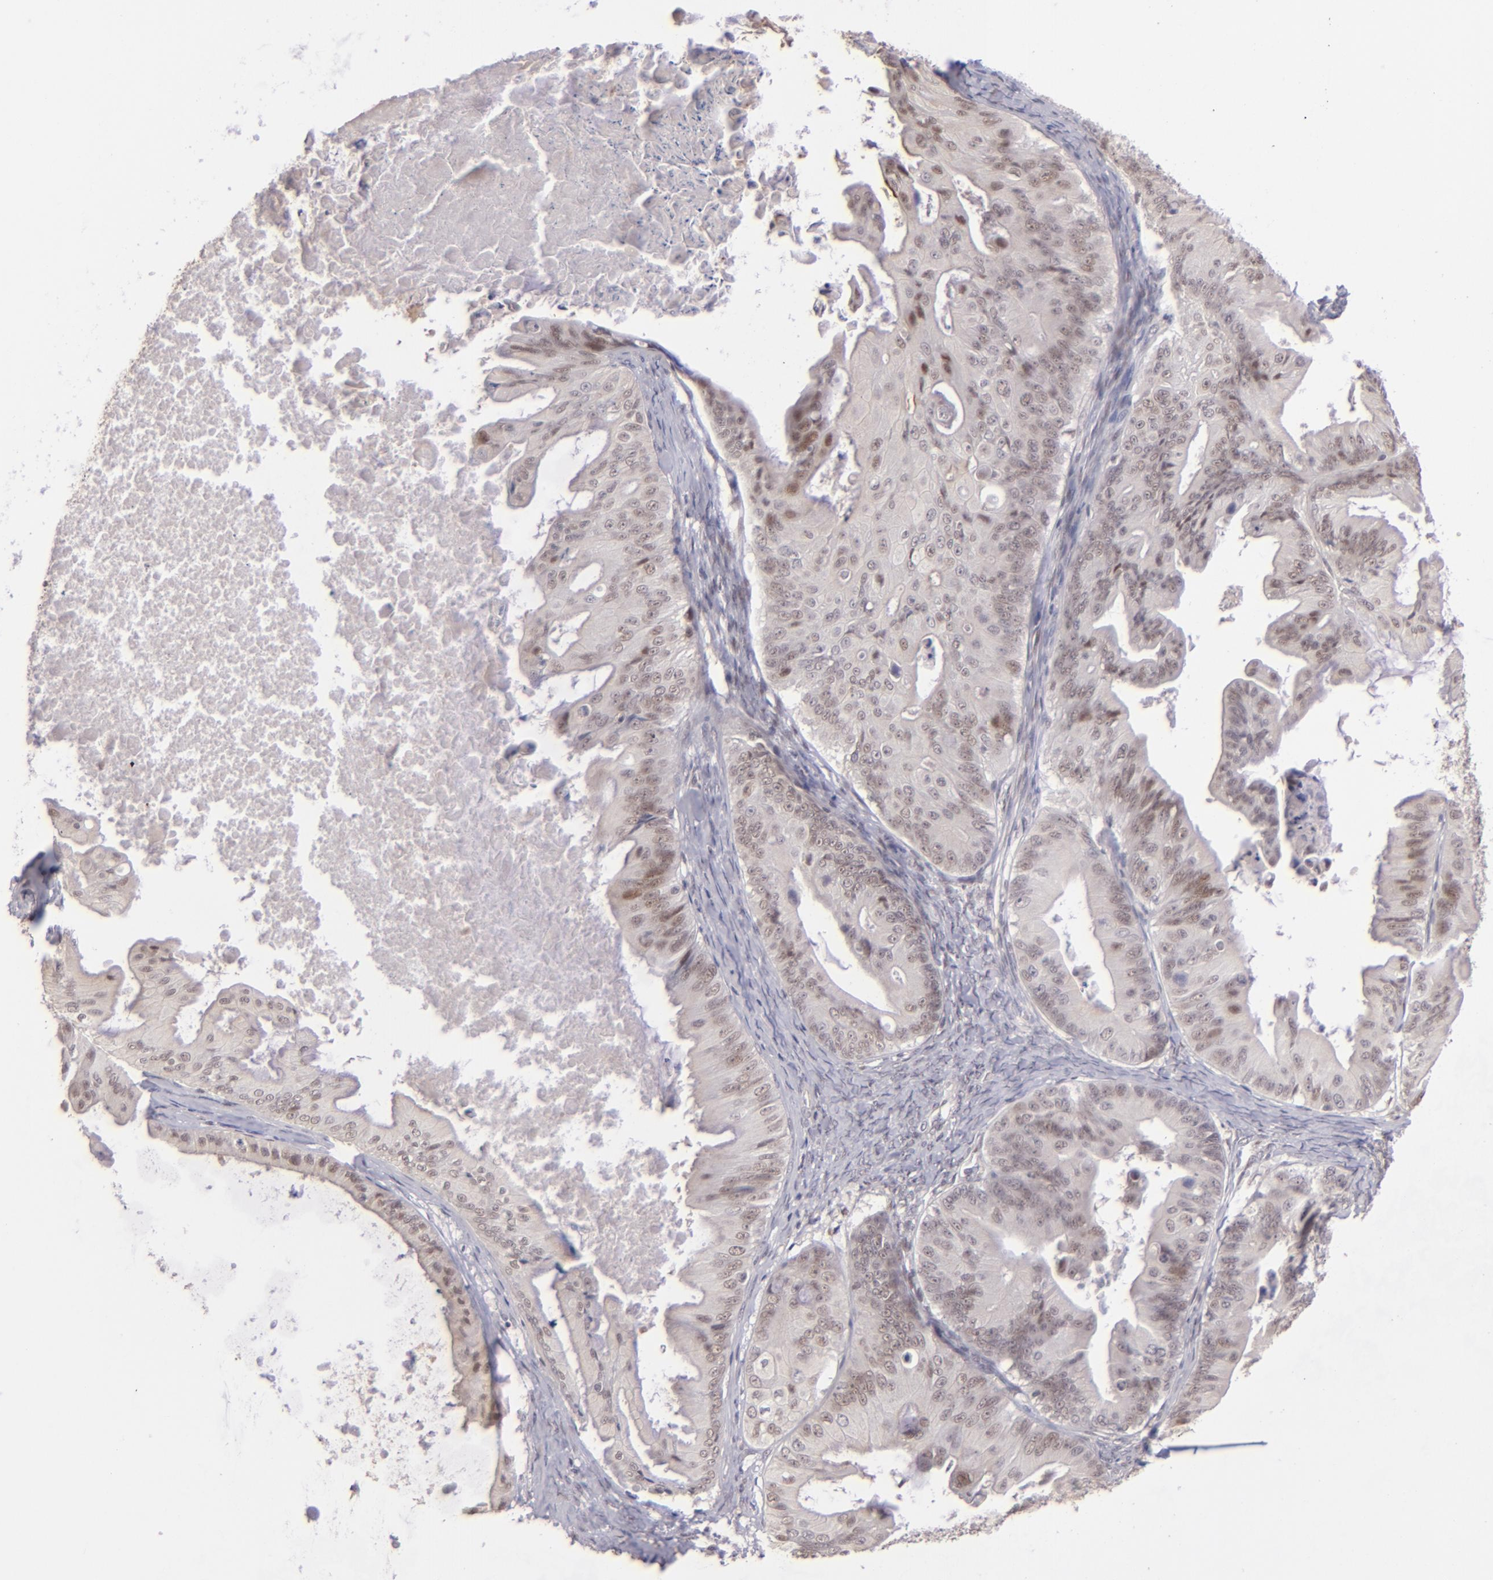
{"staining": {"intensity": "weak", "quantity": "<25%", "location": "nuclear"}, "tissue": "ovarian cancer", "cell_type": "Tumor cells", "image_type": "cancer", "snomed": [{"axis": "morphology", "description": "Cystadenocarcinoma, mucinous, NOS"}, {"axis": "topography", "description": "Ovary"}], "caption": "Mucinous cystadenocarcinoma (ovarian) was stained to show a protein in brown. There is no significant expression in tumor cells. (Brightfield microscopy of DAB (3,3'-diaminobenzidine) immunohistochemistry at high magnification).", "gene": "RARB", "patient": {"sex": "female", "age": 37}}